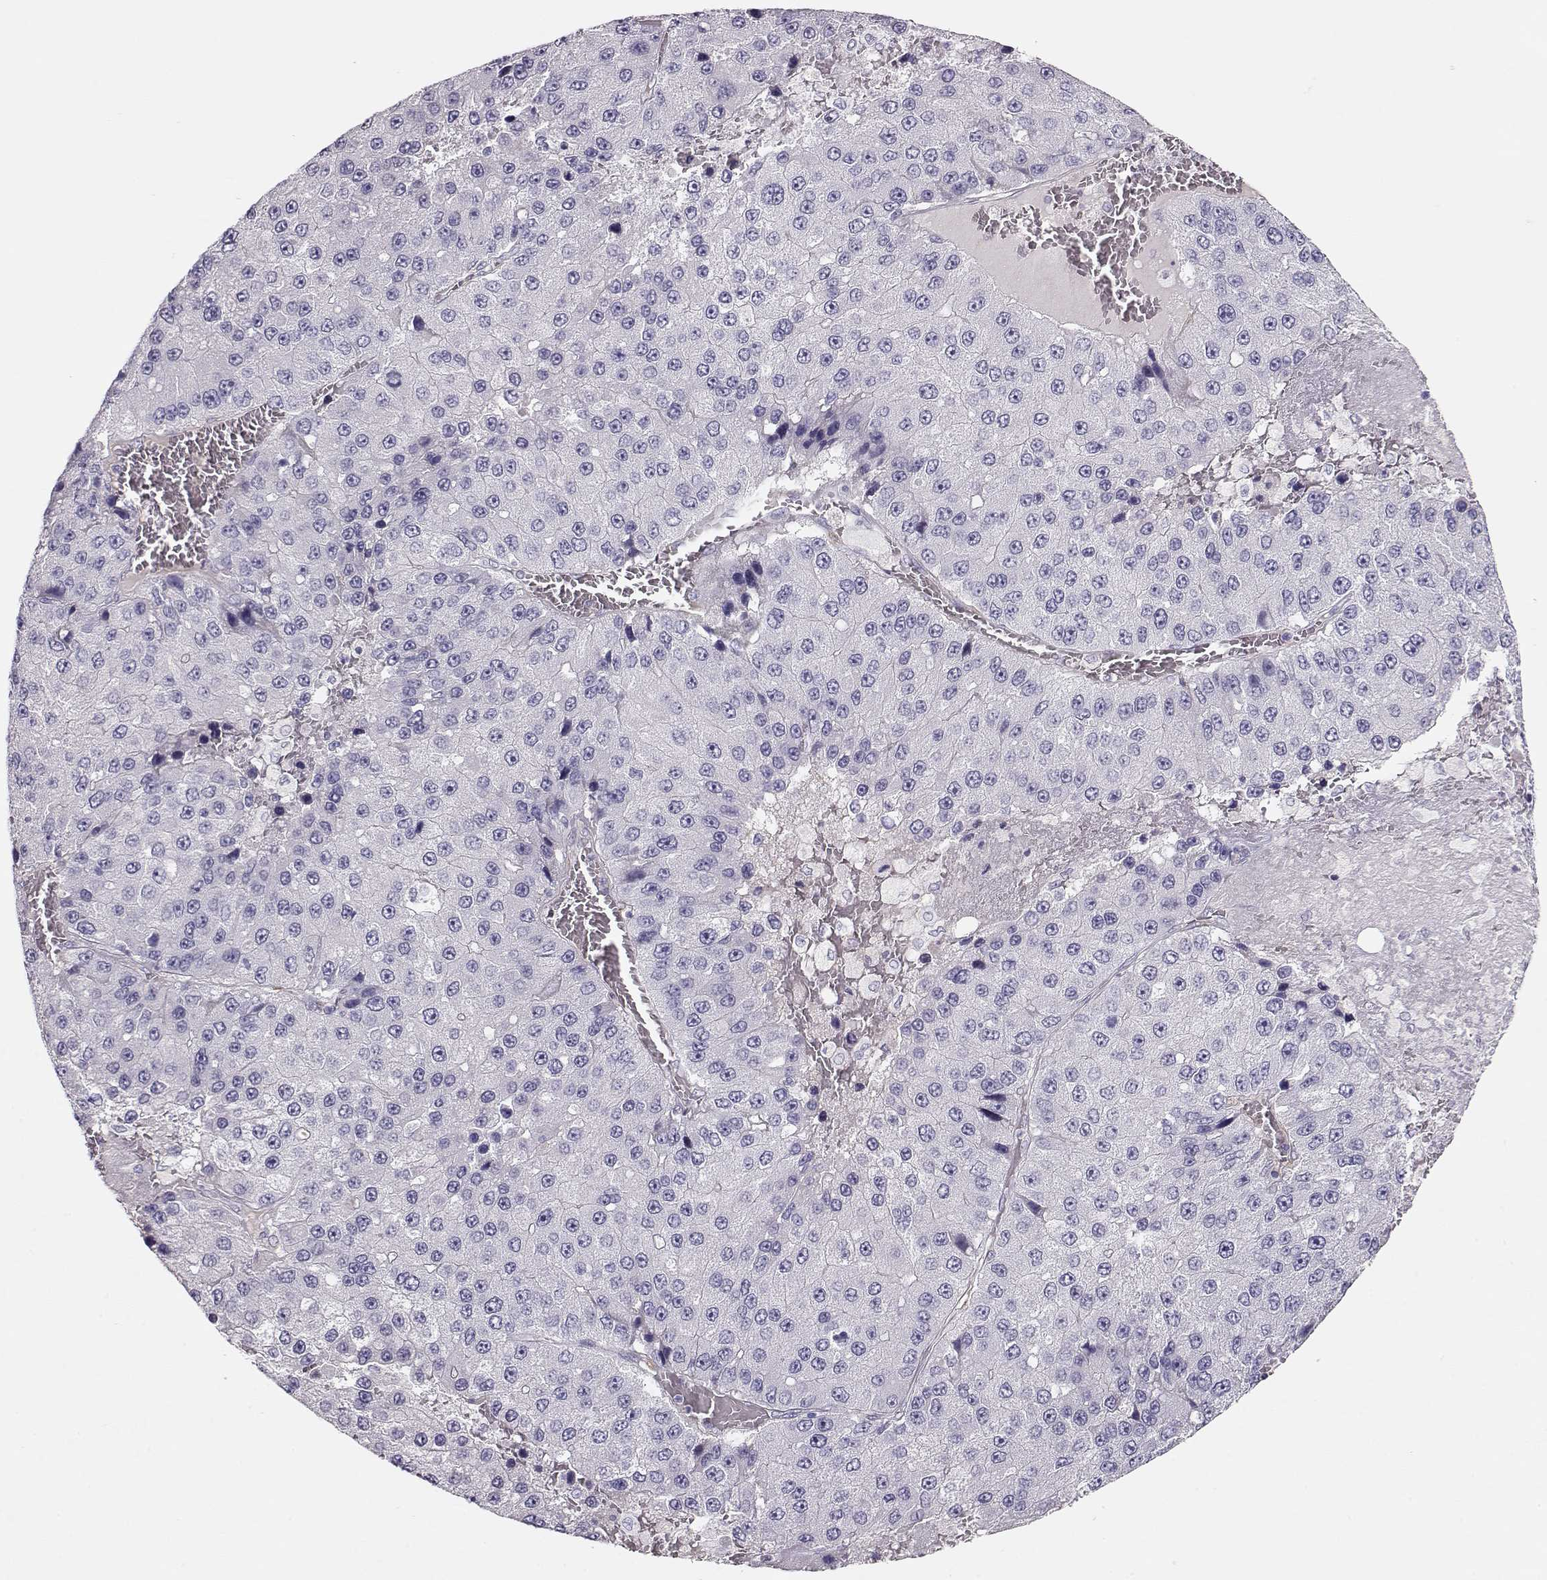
{"staining": {"intensity": "negative", "quantity": "none", "location": "none"}, "tissue": "liver cancer", "cell_type": "Tumor cells", "image_type": "cancer", "snomed": [{"axis": "morphology", "description": "Carcinoma, Hepatocellular, NOS"}, {"axis": "topography", "description": "Liver"}], "caption": "Liver hepatocellular carcinoma stained for a protein using IHC exhibits no positivity tumor cells.", "gene": "RBM44", "patient": {"sex": "female", "age": 73}}